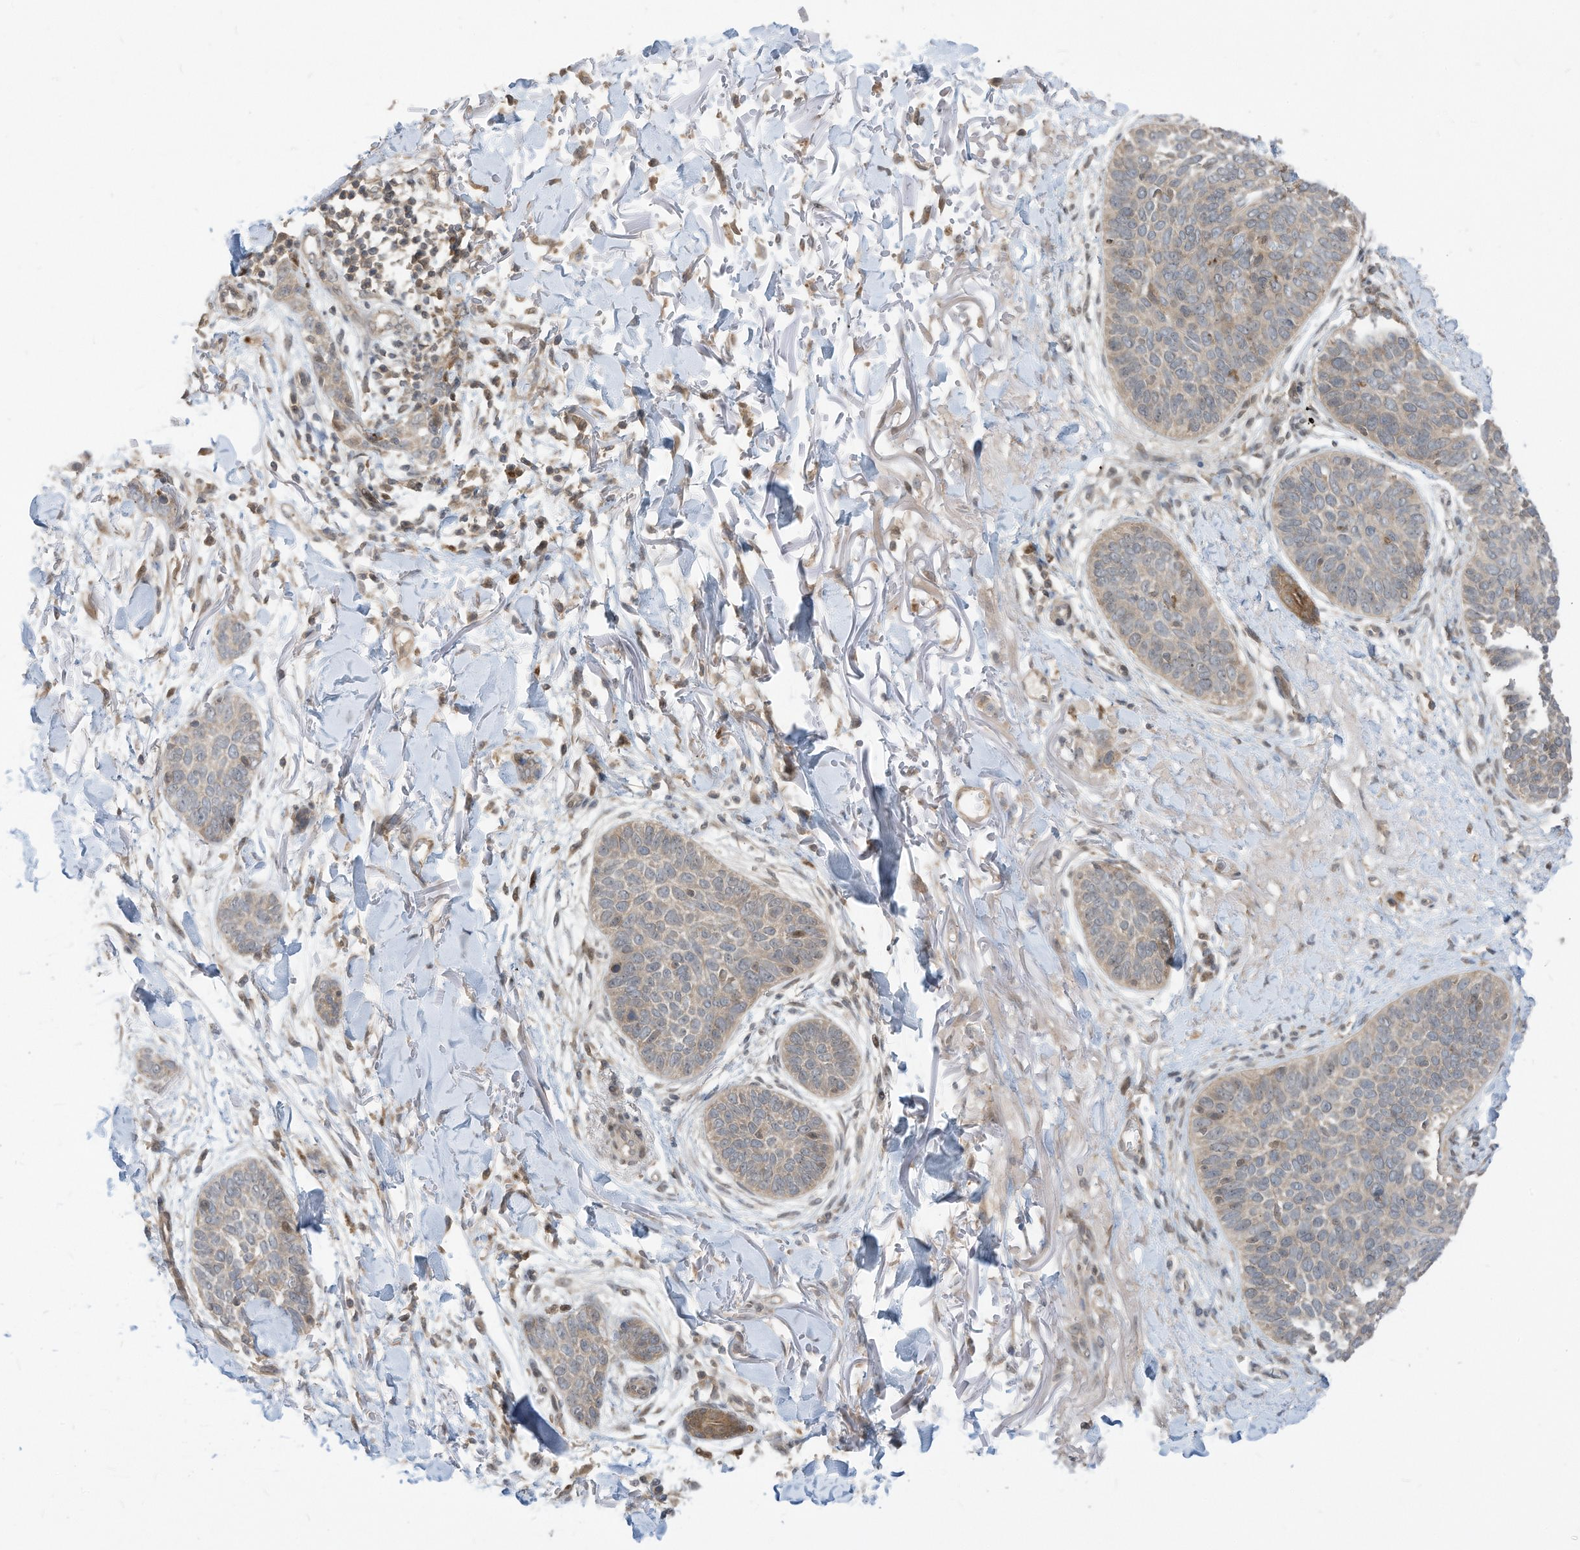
{"staining": {"intensity": "negative", "quantity": "none", "location": "none"}, "tissue": "skin cancer", "cell_type": "Tumor cells", "image_type": "cancer", "snomed": [{"axis": "morphology", "description": "Basal cell carcinoma"}, {"axis": "topography", "description": "Skin"}], "caption": "A high-resolution histopathology image shows IHC staining of basal cell carcinoma (skin), which shows no significant expression in tumor cells.", "gene": "CNKSR1", "patient": {"sex": "male", "age": 85}}